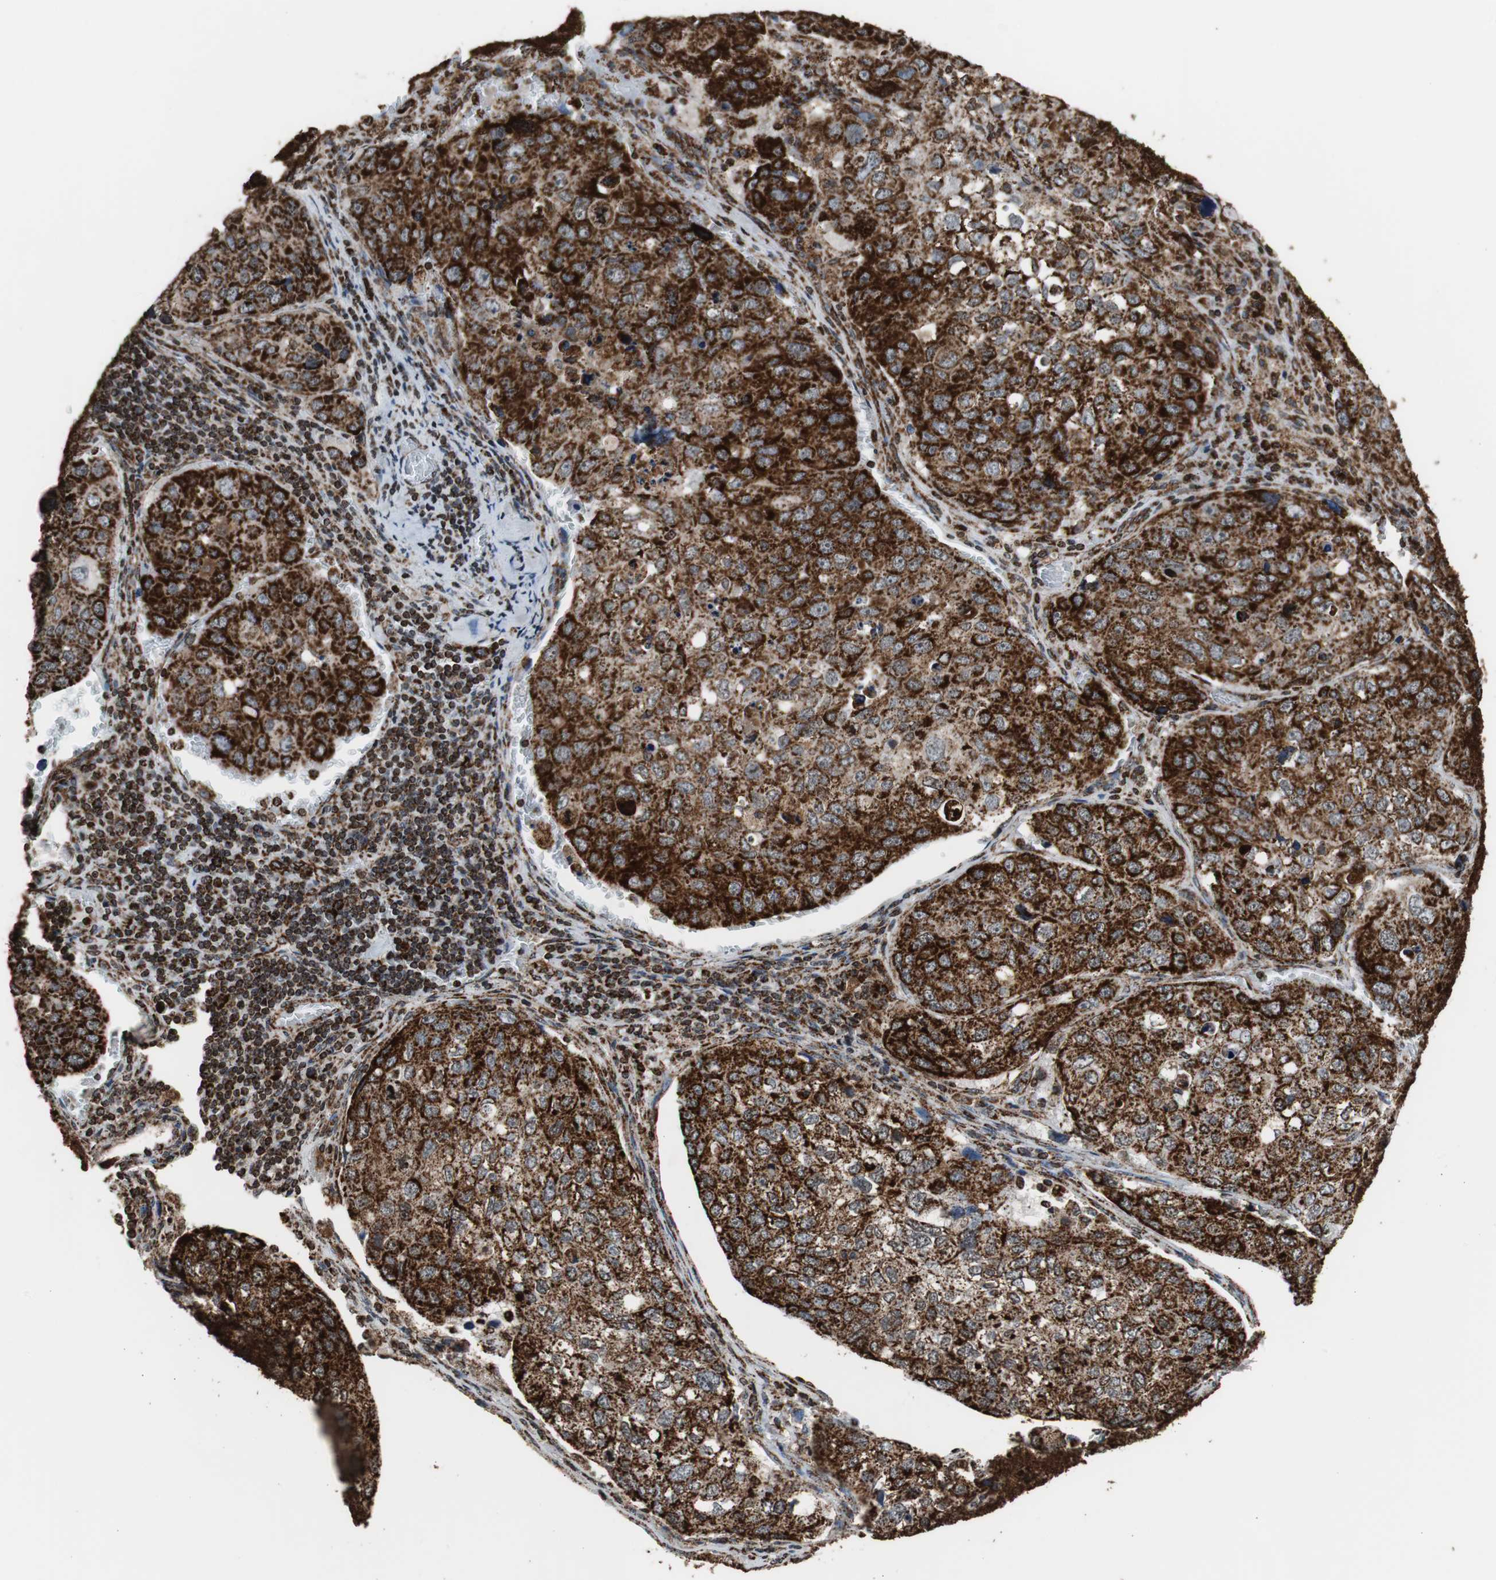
{"staining": {"intensity": "strong", "quantity": ">75%", "location": "cytoplasmic/membranous"}, "tissue": "urothelial cancer", "cell_type": "Tumor cells", "image_type": "cancer", "snomed": [{"axis": "morphology", "description": "Urothelial carcinoma, High grade"}, {"axis": "topography", "description": "Lymph node"}, {"axis": "topography", "description": "Urinary bladder"}], "caption": "Human urothelial cancer stained for a protein (brown) exhibits strong cytoplasmic/membranous positive positivity in about >75% of tumor cells.", "gene": "HSPA9", "patient": {"sex": "male", "age": 51}}